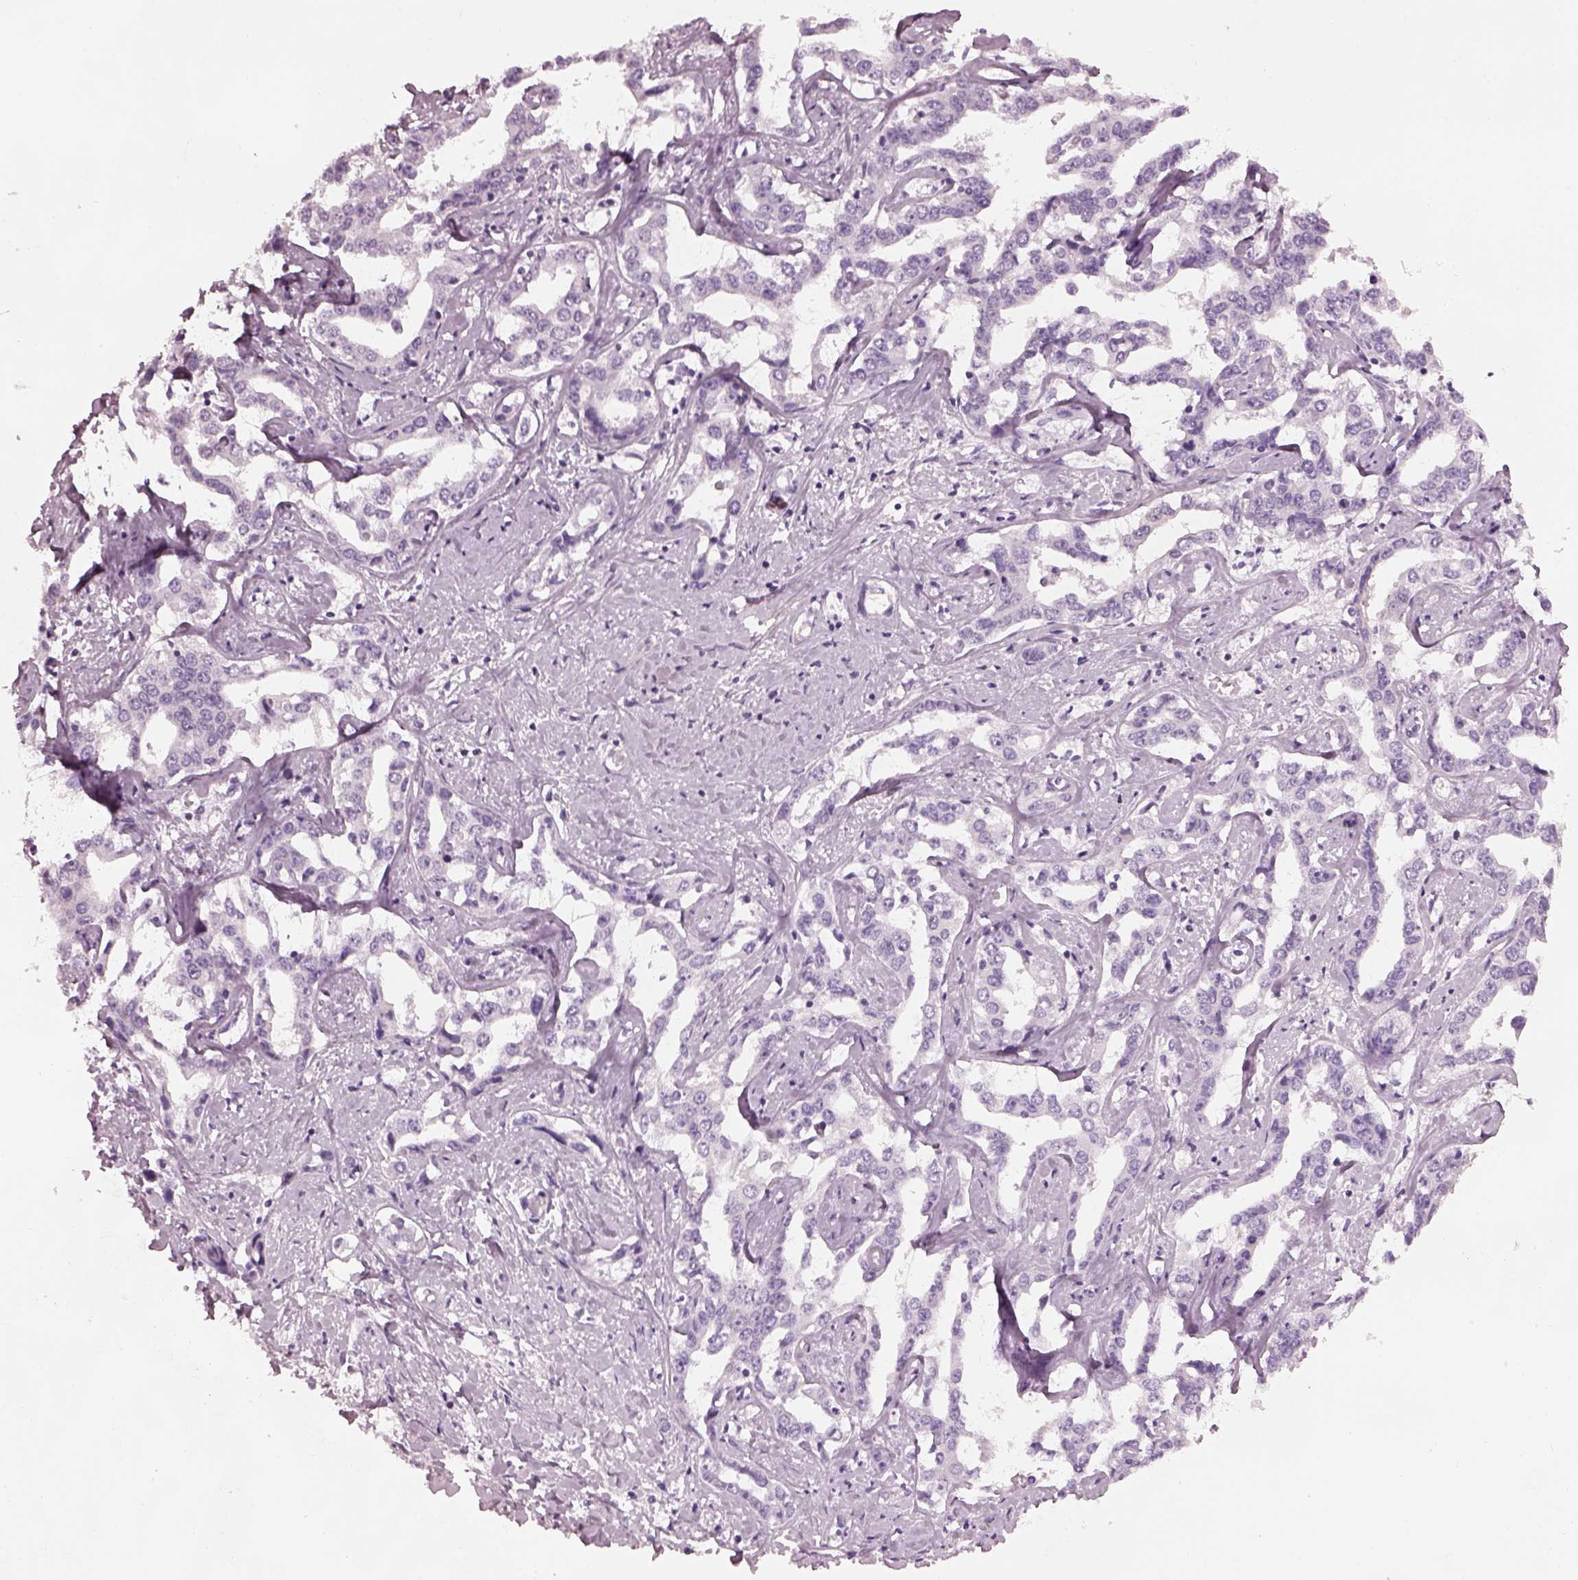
{"staining": {"intensity": "negative", "quantity": "none", "location": "none"}, "tissue": "liver cancer", "cell_type": "Tumor cells", "image_type": "cancer", "snomed": [{"axis": "morphology", "description": "Cholangiocarcinoma"}, {"axis": "topography", "description": "Liver"}], "caption": "IHC of human liver cholangiocarcinoma exhibits no expression in tumor cells.", "gene": "PDC", "patient": {"sex": "male", "age": 59}}